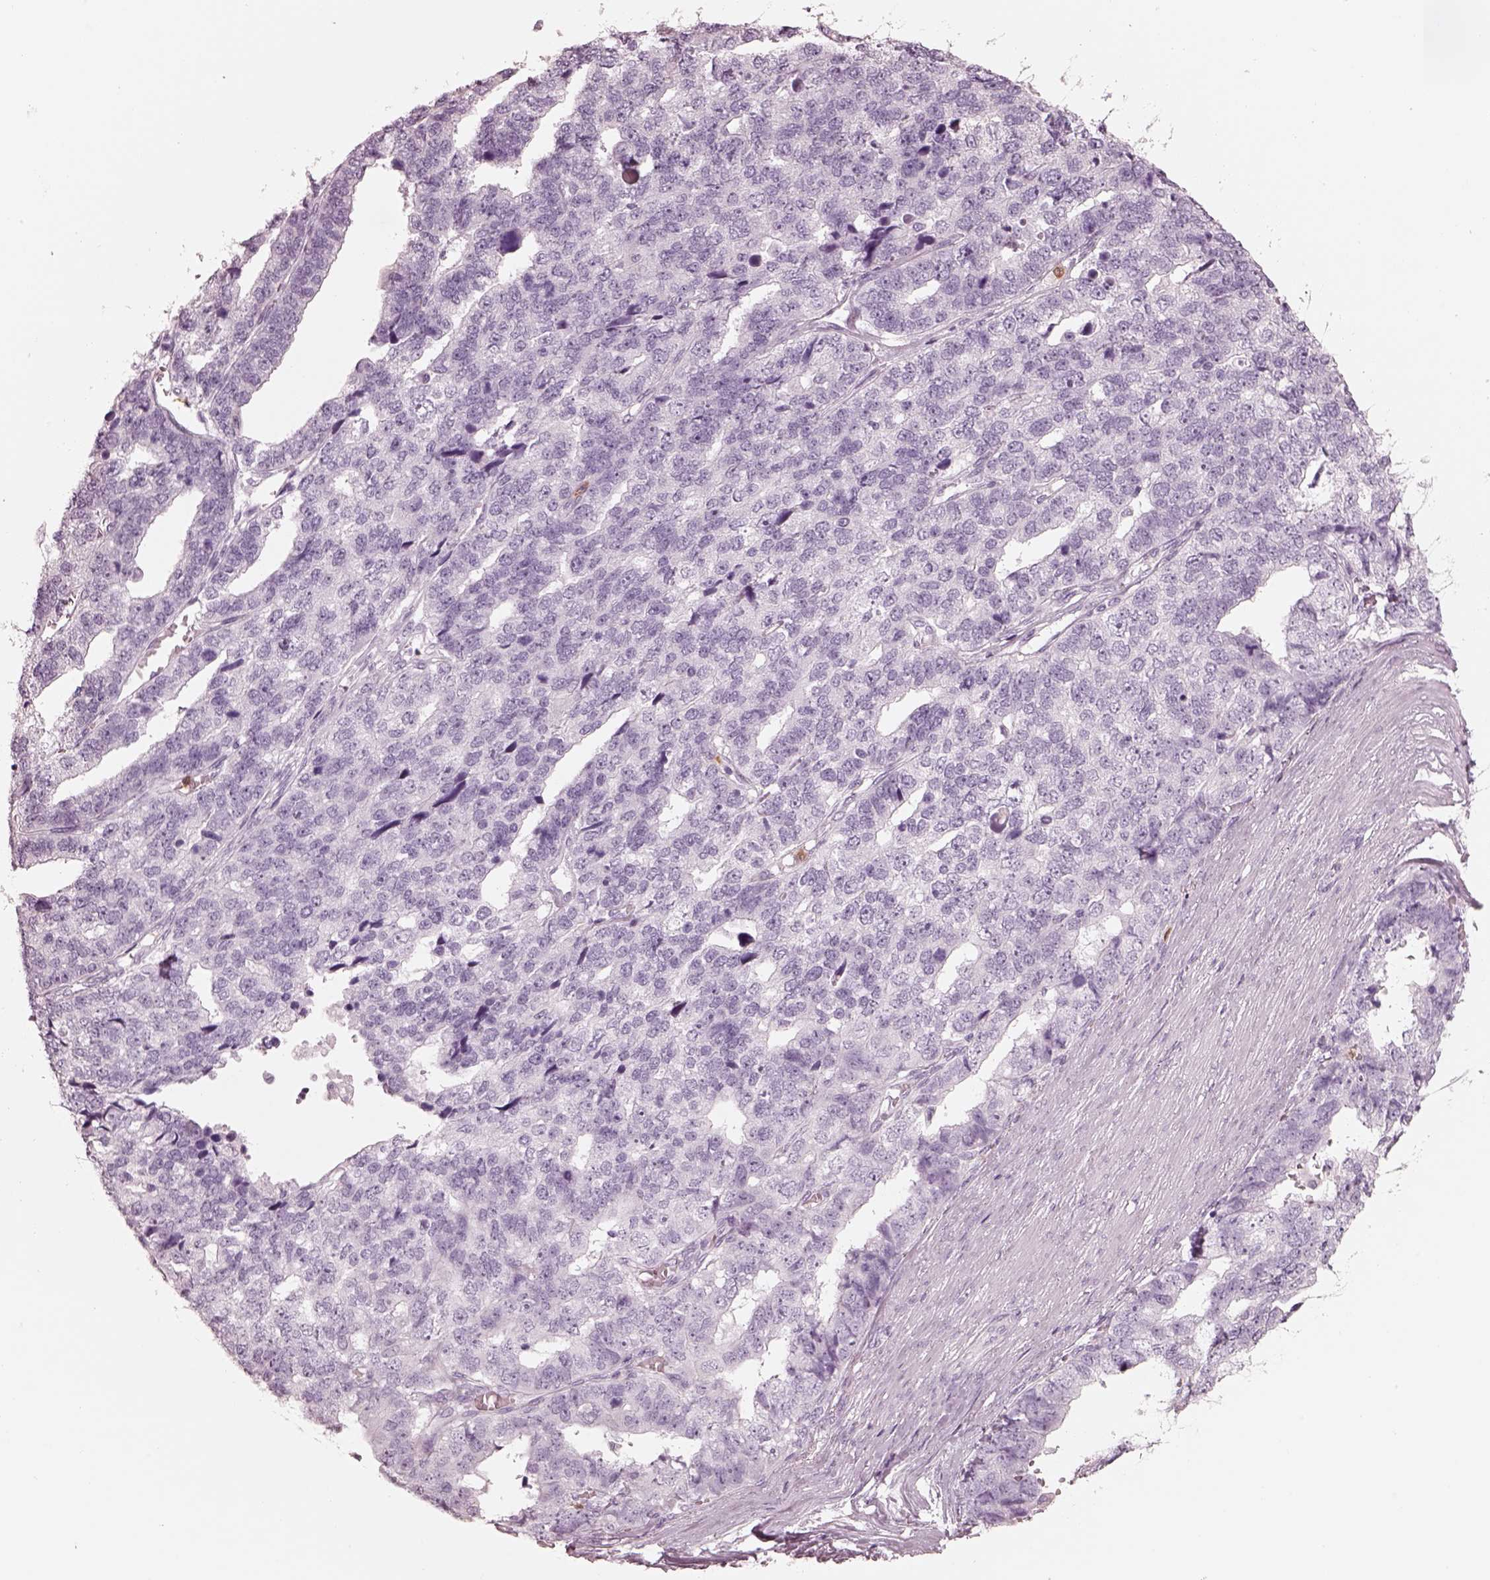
{"staining": {"intensity": "negative", "quantity": "none", "location": "none"}, "tissue": "stomach cancer", "cell_type": "Tumor cells", "image_type": "cancer", "snomed": [{"axis": "morphology", "description": "Adenocarcinoma, NOS"}, {"axis": "topography", "description": "Stomach"}], "caption": "Immunohistochemical staining of stomach adenocarcinoma displays no significant staining in tumor cells. The staining was performed using DAB to visualize the protein expression in brown, while the nuclei were stained in blue with hematoxylin (Magnification: 20x).", "gene": "ELANE", "patient": {"sex": "male", "age": 69}}